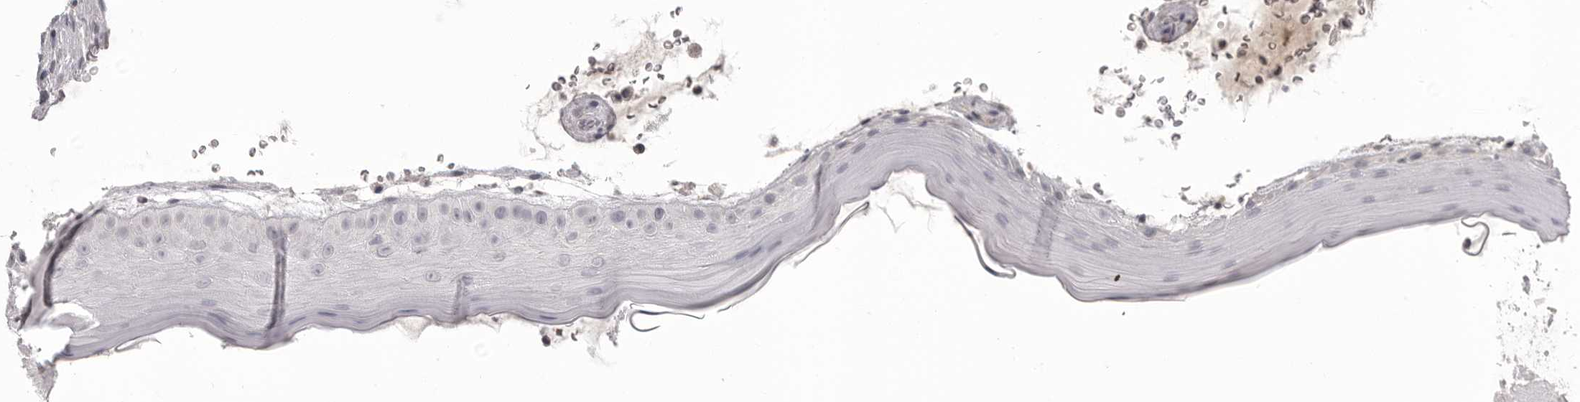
{"staining": {"intensity": "negative", "quantity": "none", "location": "none"}, "tissue": "oral mucosa", "cell_type": "Squamous epithelial cells", "image_type": "normal", "snomed": [{"axis": "morphology", "description": "Normal tissue, NOS"}, {"axis": "topography", "description": "Oral tissue"}], "caption": "DAB immunohistochemical staining of benign human oral mucosa demonstrates no significant expression in squamous epithelial cells.", "gene": "TIMP1", "patient": {"sex": "male", "age": 13}}